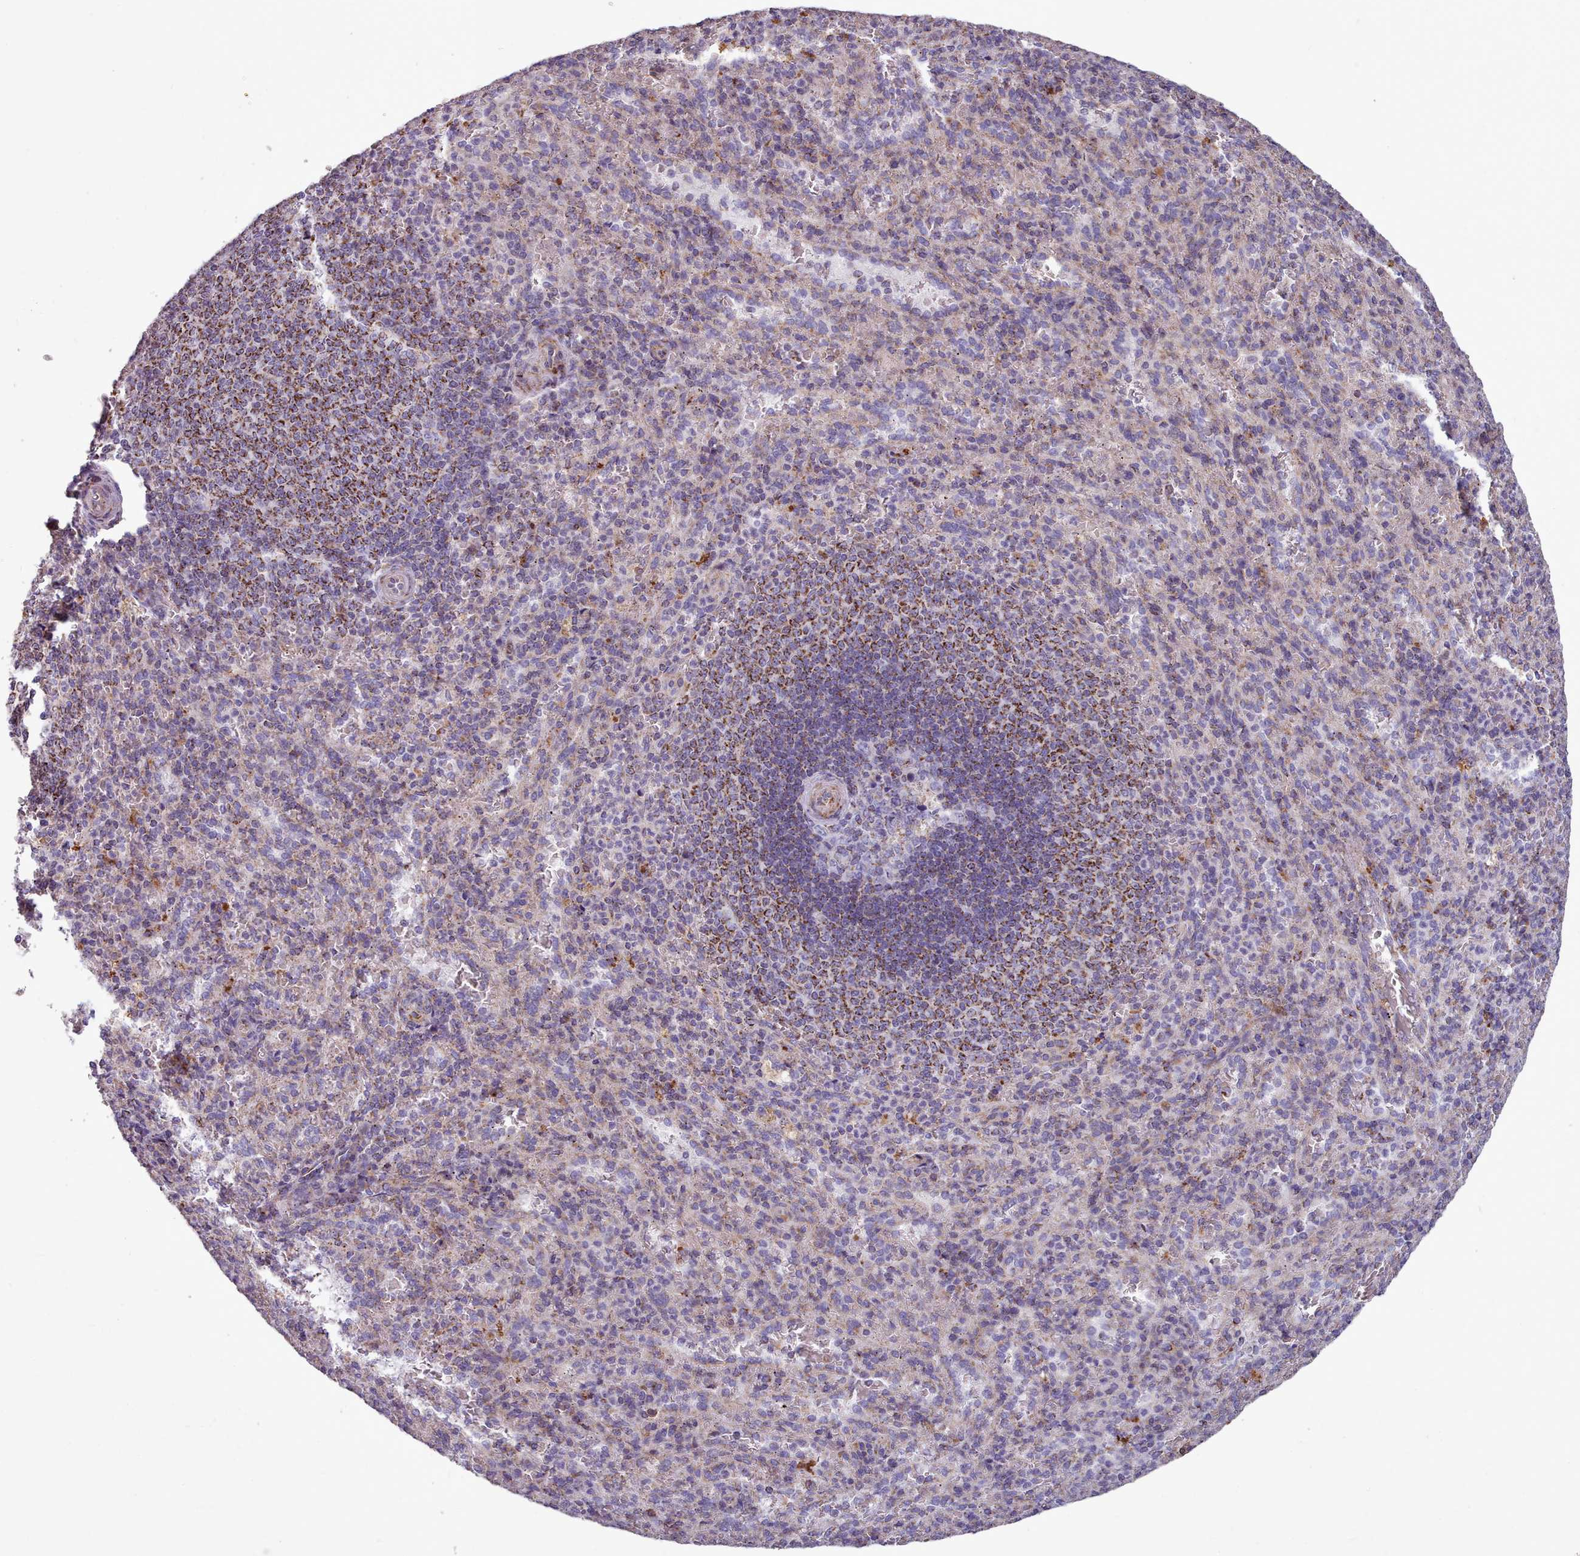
{"staining": {"intensity": "moderate", "quantity": "<25%", "location": "cytoplasmic/membranous"}, "tissue": "spleen", "cell_type": "Cells in red pulp", "image_type": "normal", "snomed": [{"axis": "morphology", "description": "Normal tissue, NOS"}, {"axis": "topography", "description": "Spleen"}], "caption": "This histopathology image shows IHC staining of benign spleen, with low moderate cytoplasmic/membranous staining in approximately <25% of cells in red pulp.", "gene": "FKBP10", "patient": {"sex": "female", "age": 21}}